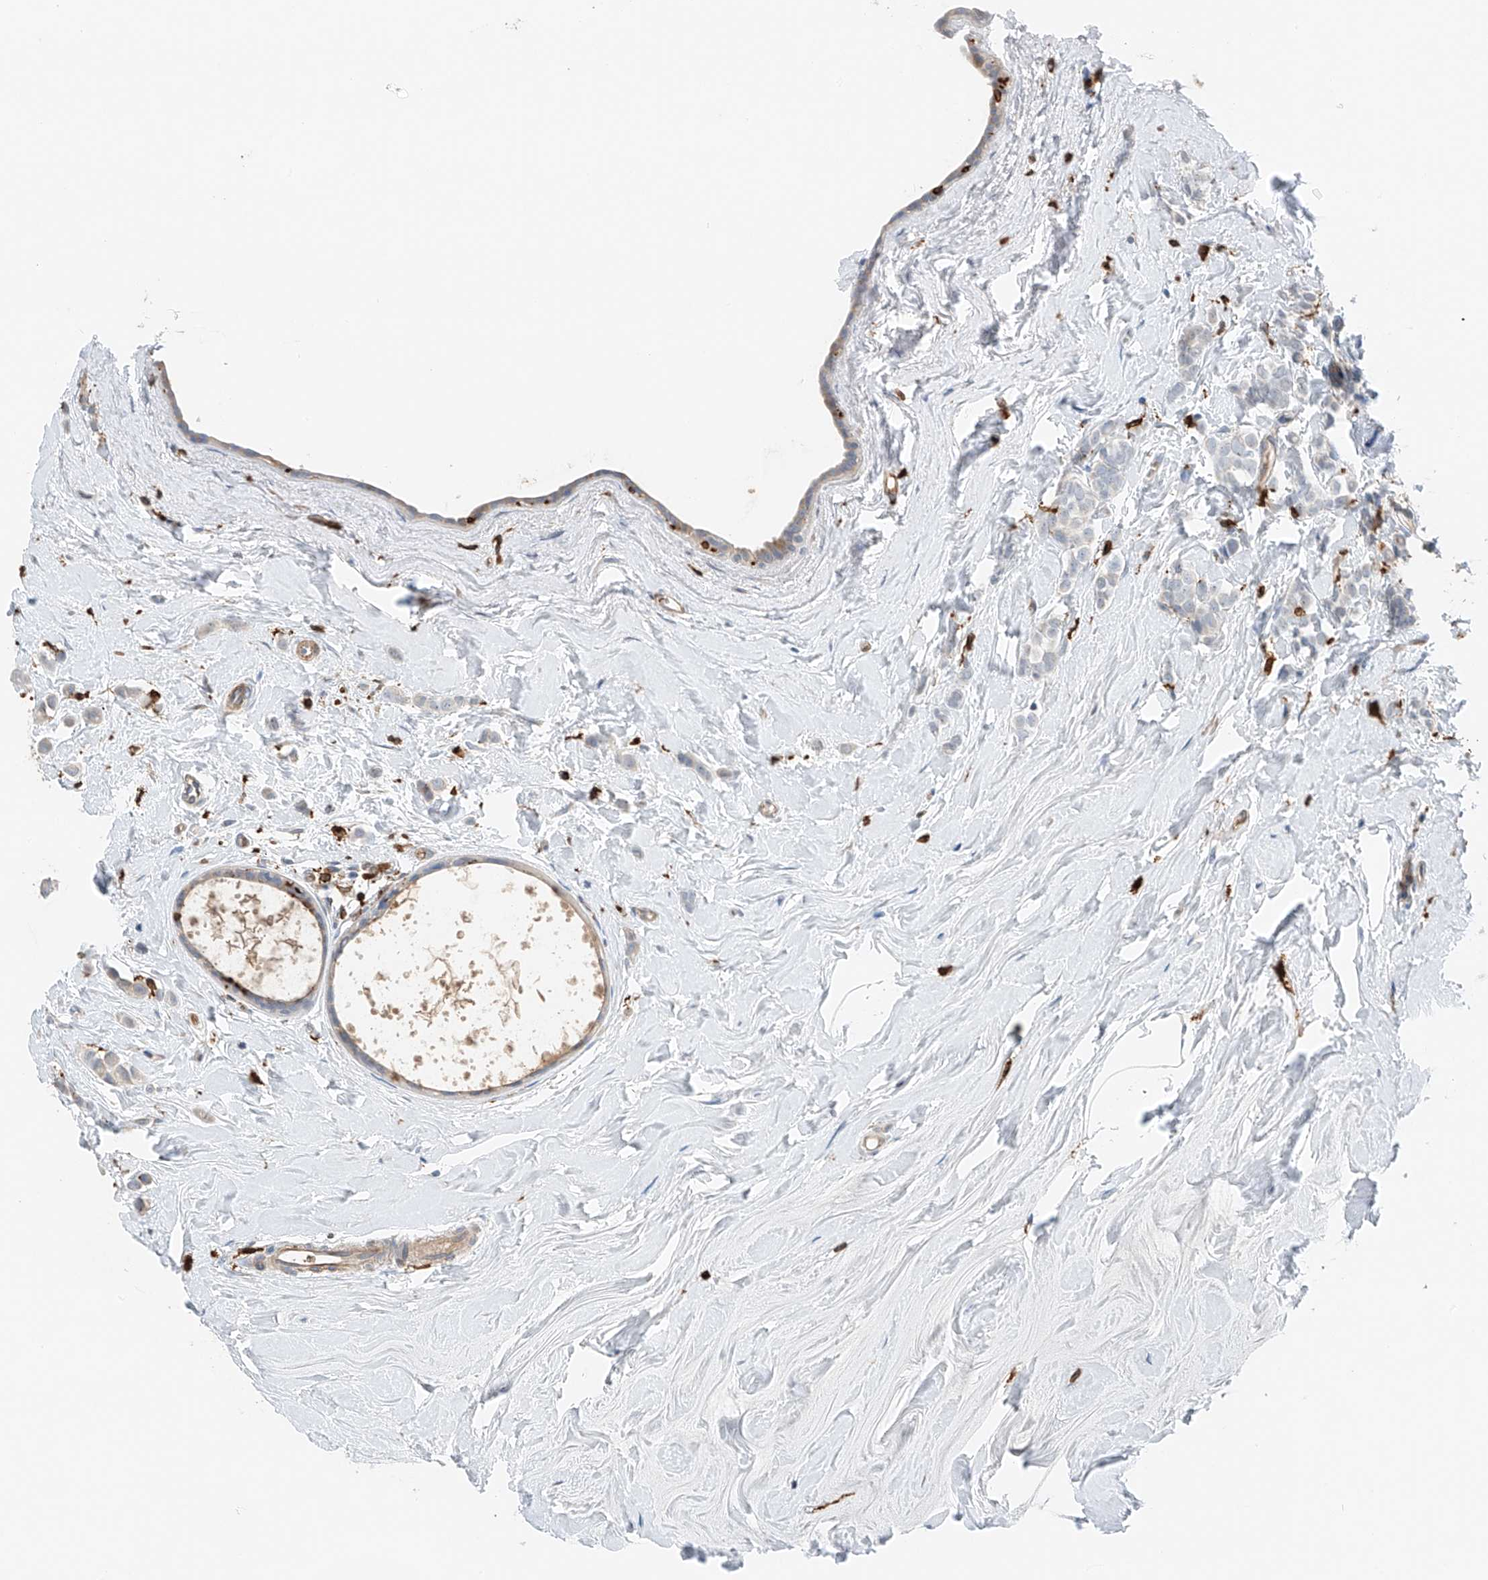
{"staining": {"intensity": "negative", "quantity": "none", "location": "none"}, "tissue": "breast cancer", "cell_type": "Tumor cells", "image_type": "cancer", "snomed": [{"axis": "morphology", "description": "Lobular carcinoma"}, {"axis": "topography", "description": "Breast"}], "caption": "Immunohistochemistry (IHC) of breast cancer (lobular carcinoma) shows no expression in tumor cells.", "gene": "TBXAS1", "patient": {"sex": "female", "age": 47}}